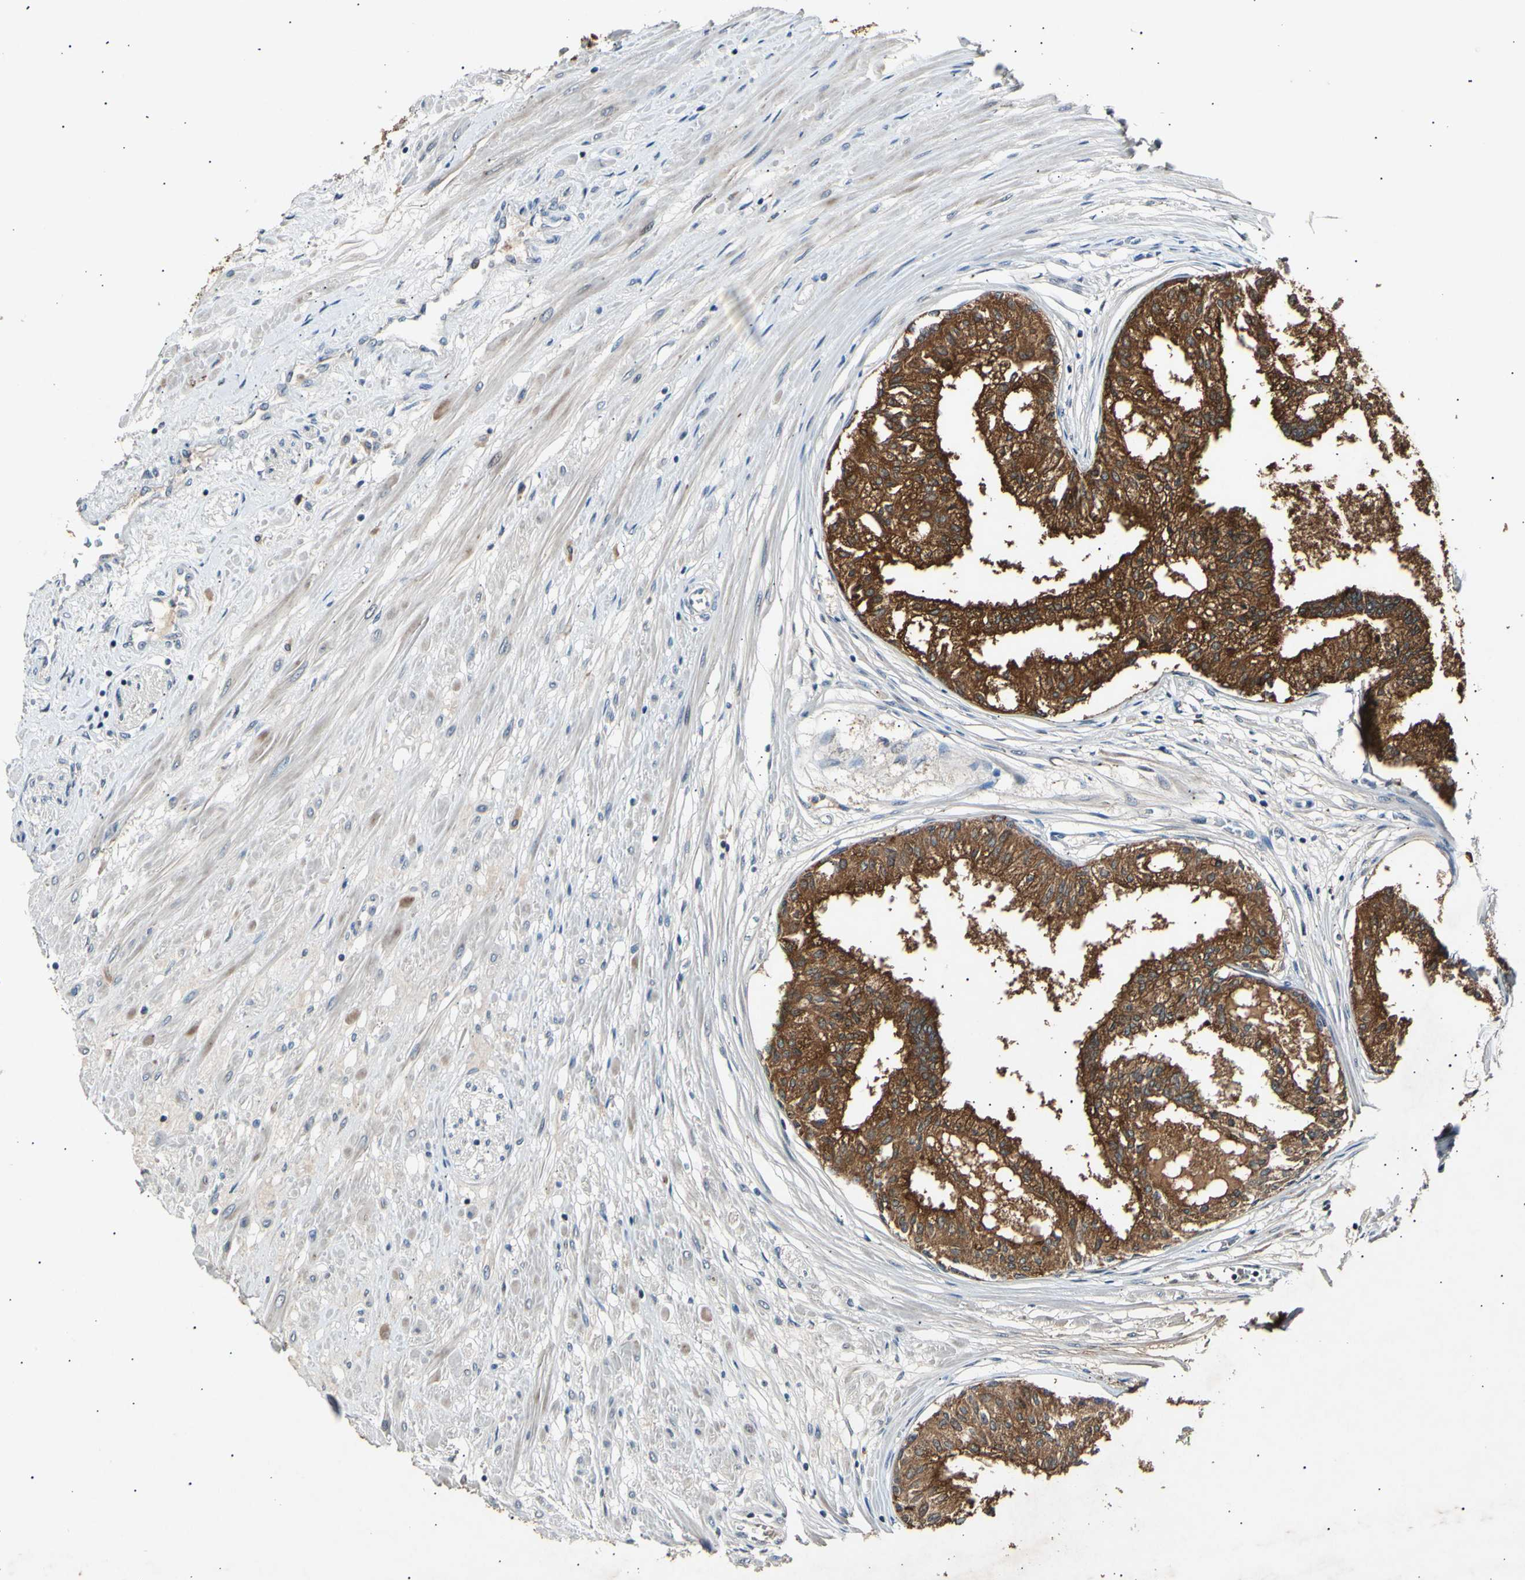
{"staining": {"intensity": "strong", "quantity": ">75%", "location": "cytoplasmic/membranous"}, "tissue": "prostate", "cell_type": "Glandular cells", "image_type": "normal", "snomed": [{"axis": "morphology", "description": "Normal tissue, NOS"}, {"axis": "topography", "description": "Prostate"}, {"axis": "topography", "description": "Seminal veicle"}], "caption": "This is a histology image of immunohistochemistry staining of unremarkable prostate, which shows strong expression in the cytoplasmic/membranous of glandular cells.", "gene": "ADCY3", "patient": {"sex": "male", "age": 60}}